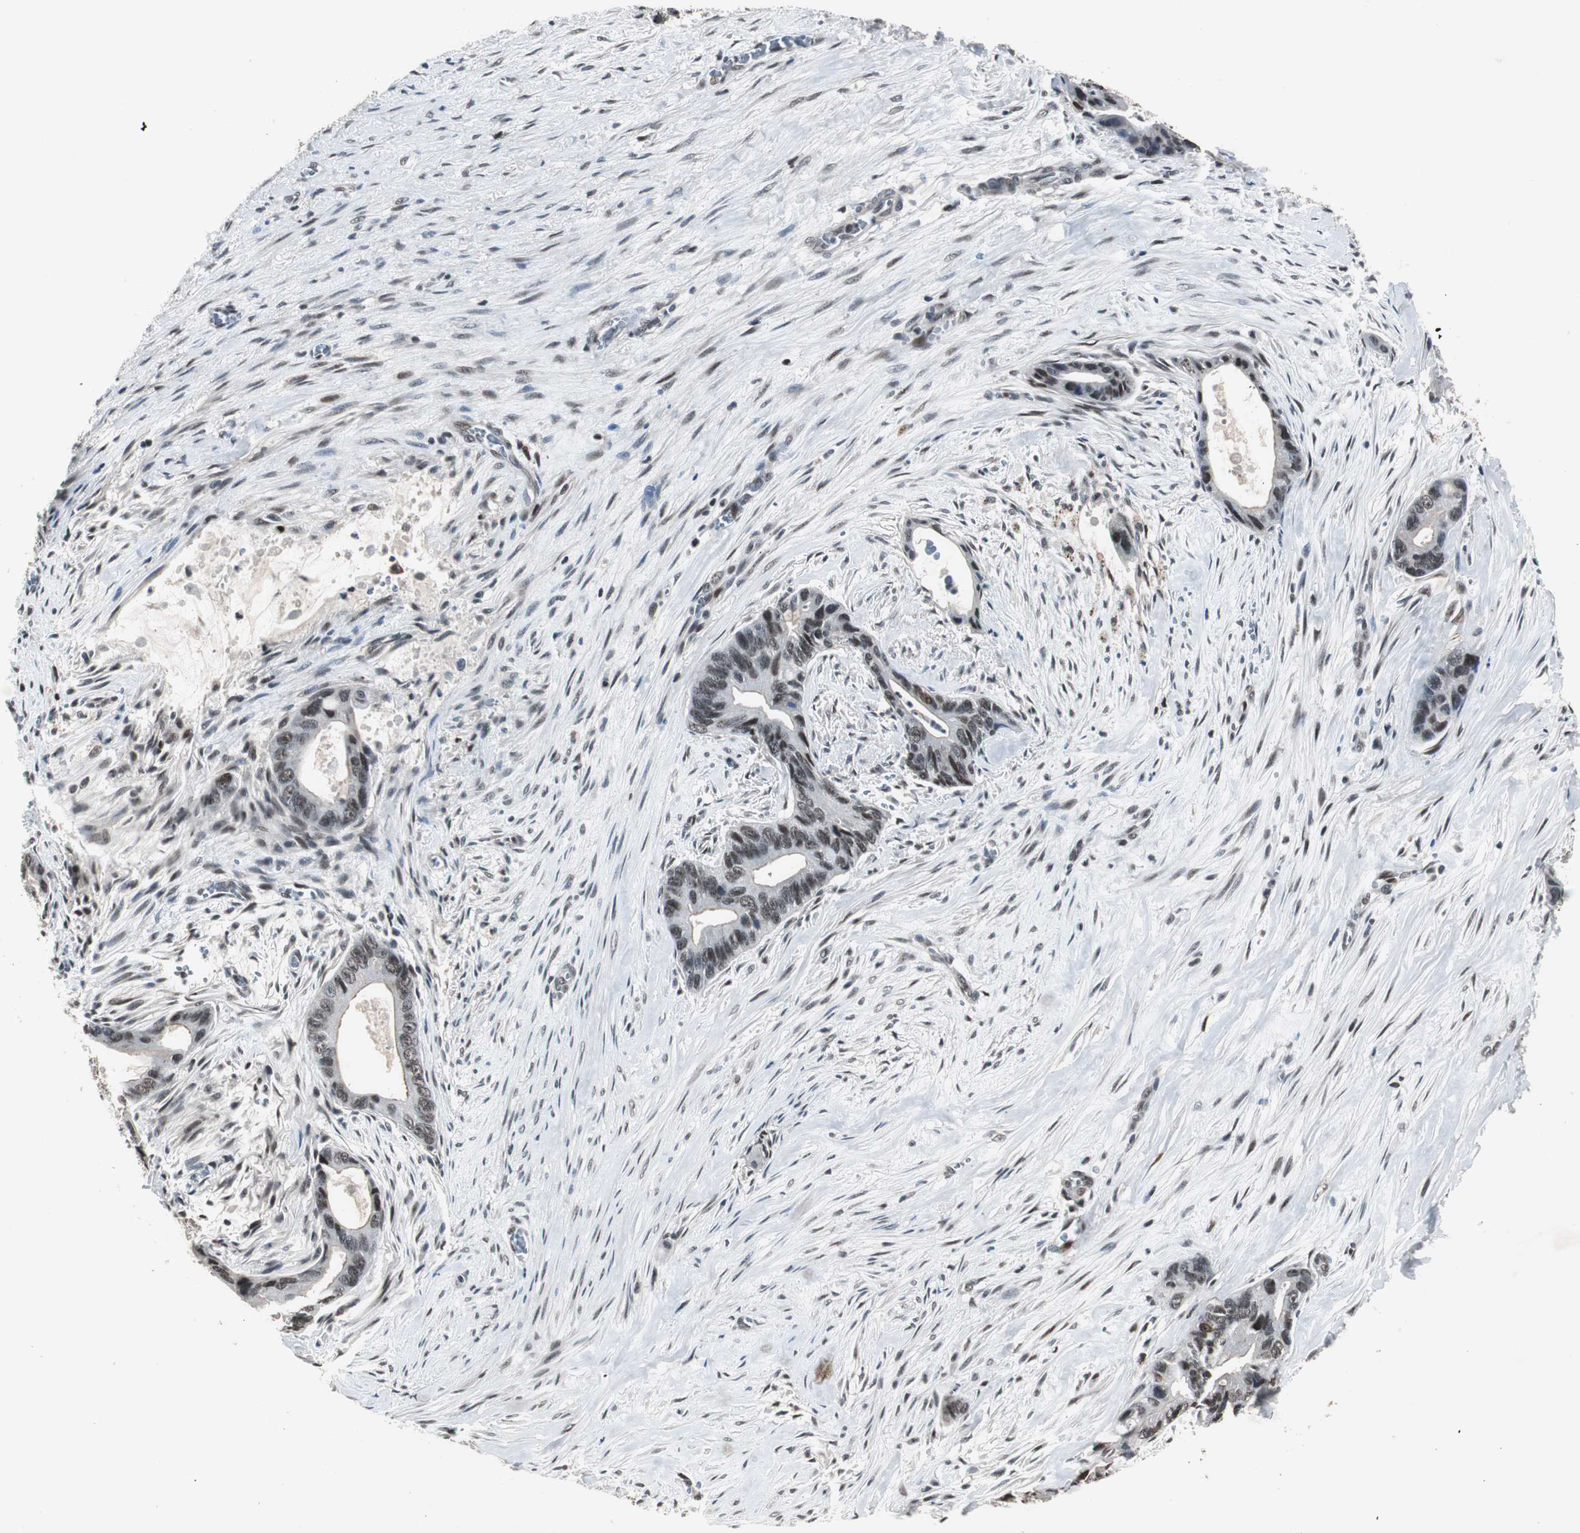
{"staining": {"intensity": "moderate", "quantity": "25%-75%", "location": "nuclear"}, "tissue": "liver cancer", "cell_type": "Tumor cells", "image_type": "cancer", "snomed": [{"axis": "morphology", "description": "Cholangiocarcinoma"}, {"axis": "topography", "description": "Liver"}], "caption": "A brown stain shows moderate nuclear positivity of a protein in human liver cholangiocarcinoma tumor cells.", "gene": "BOLA1", "patient": {"sex": "female", "age": 55}}